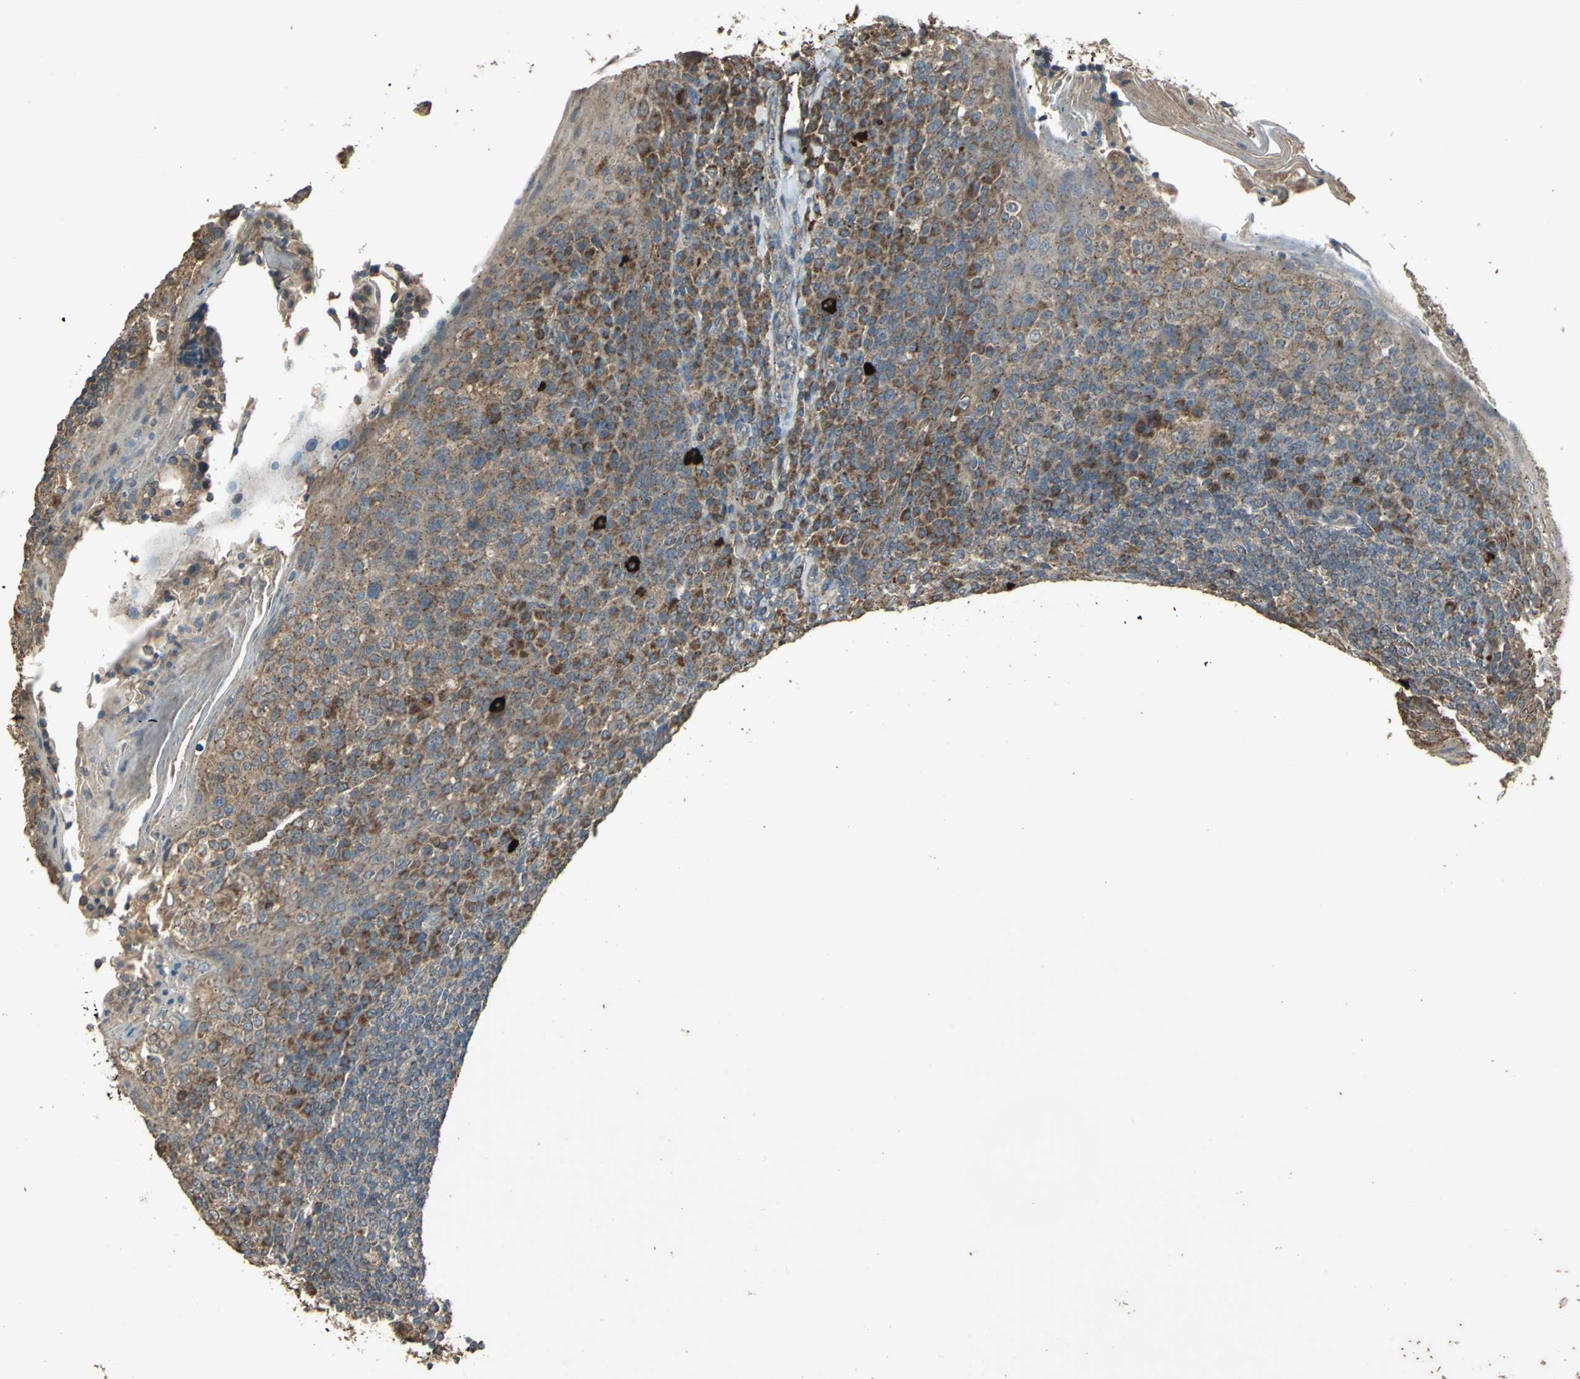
{"staining": {"intensity": "strong", "quantity": ">75%", "location": "cytoplasmic/membranous"}, "tissue": "tonsil", "cell_type": "Germinal center cells", "image_type": "normal", "snomed": [{"axis": "morphology", "description": "Normal tissue, NOS"}, {"axis": "topography", "description": "Tonsil"}], "caption": "Protein expression by immunohistochemistry (IHC) exhibits strong cytoplasmic/membranous positivity in approximately >75% of germinal center cells in benign tonsil. Immunohistochemistry stains the protein of interest in brown and the nuclei are stained blue.", "gene": "POLRMT", "patient": {"sex": "male", "age": 31}}